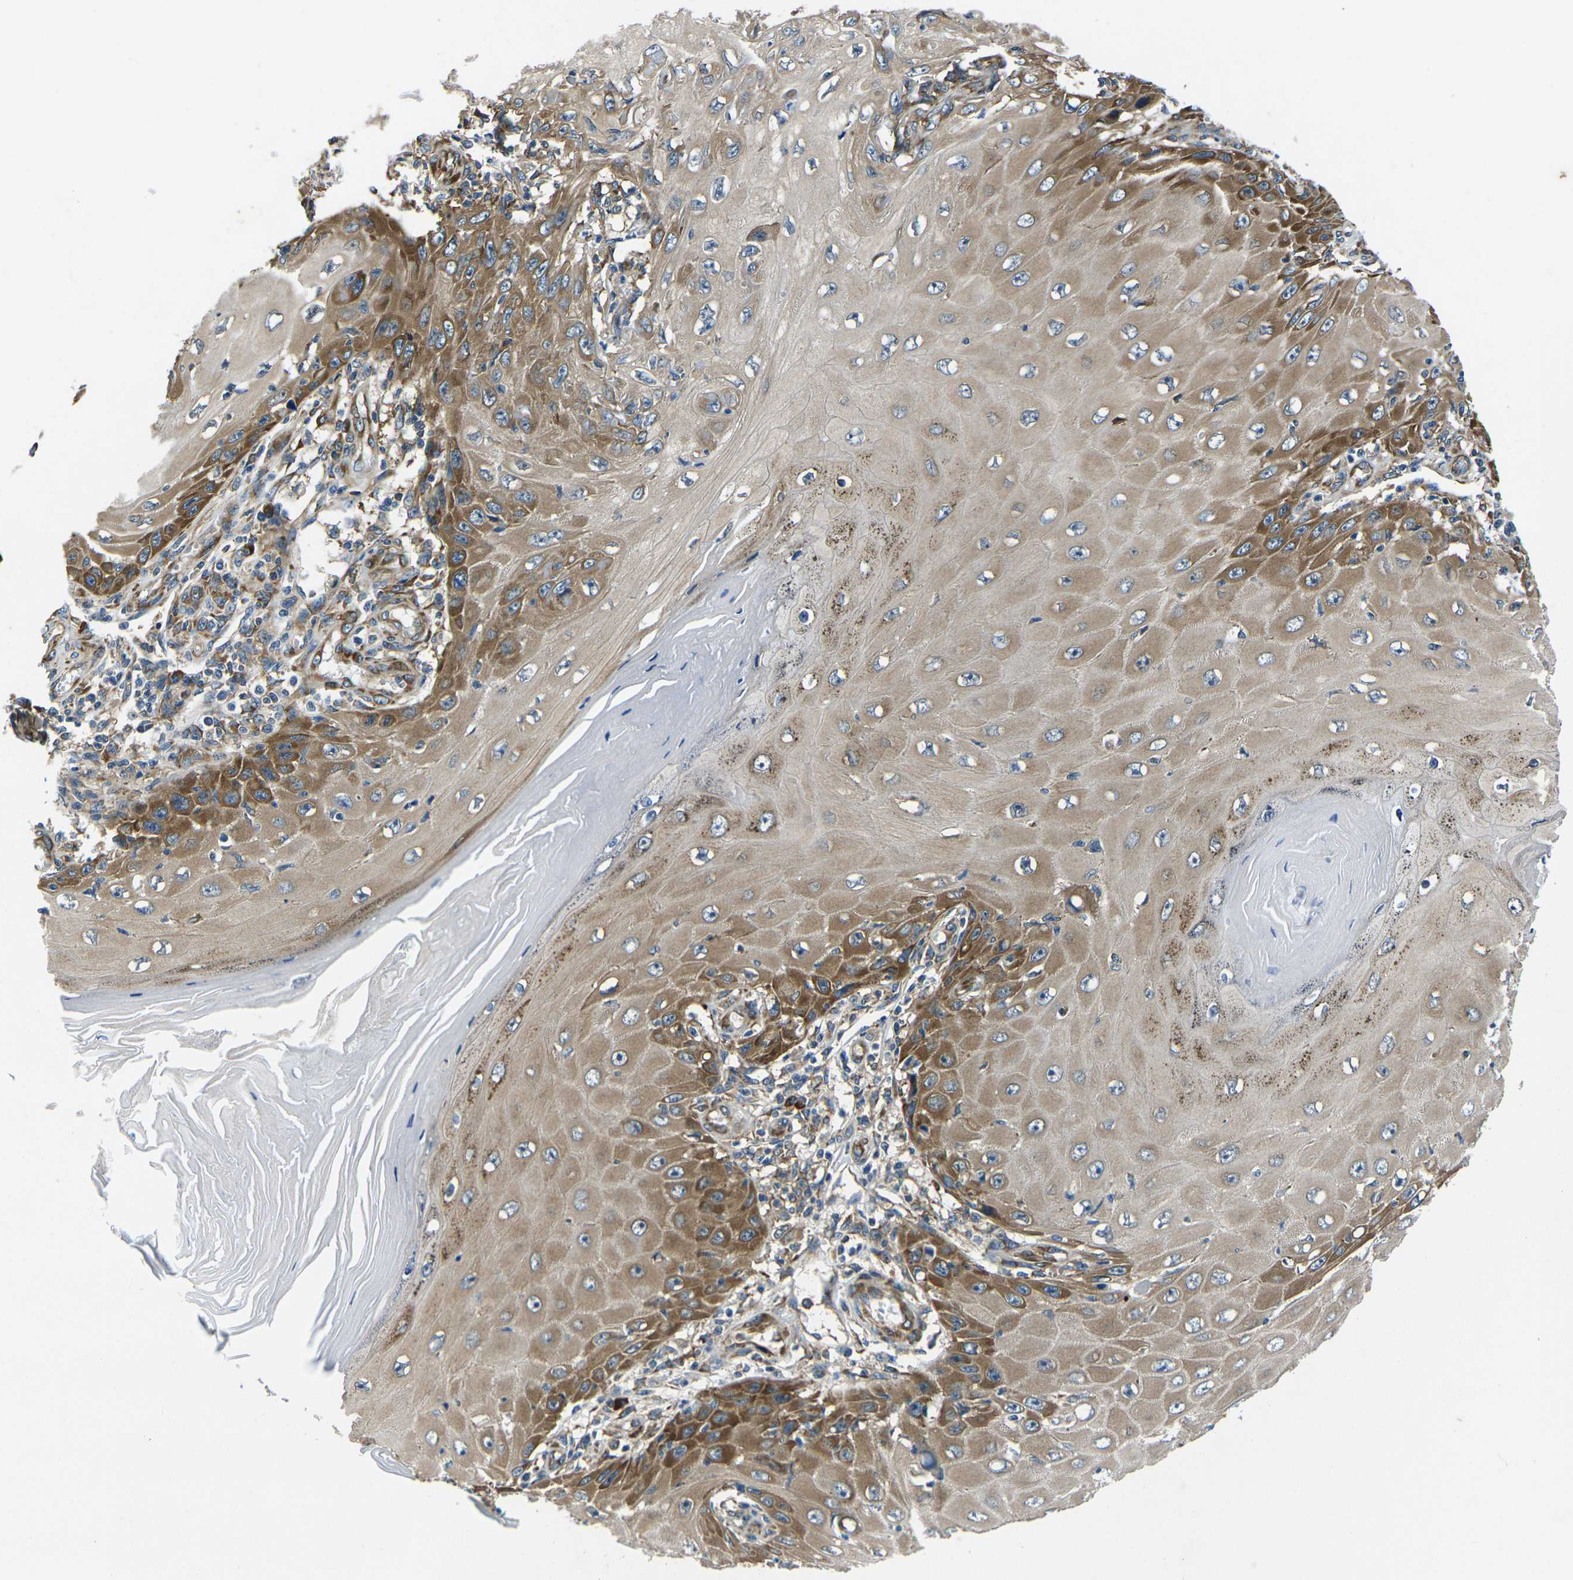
{"staining": {"intensity": "moderate", "quantity": ">75%", "location": "cytoplasmic/membranous"}, "tissue": "skin cancer", "cell_type": "Tumor cells", "image_type": "cancer", "snomed": [{"axis": "morphology", "description": "Squamous cell carcinoma, NOS"}, {"axis": "topography", "description": "Skin"}], "caption": "An image of human skin squamous cell carcinoma stained for a protein exhibits moderate cytoplasmic/membranous brown staining in tumor cells.", "gene": "RPSA", "patient": {"sex": "female", "age": 73}}